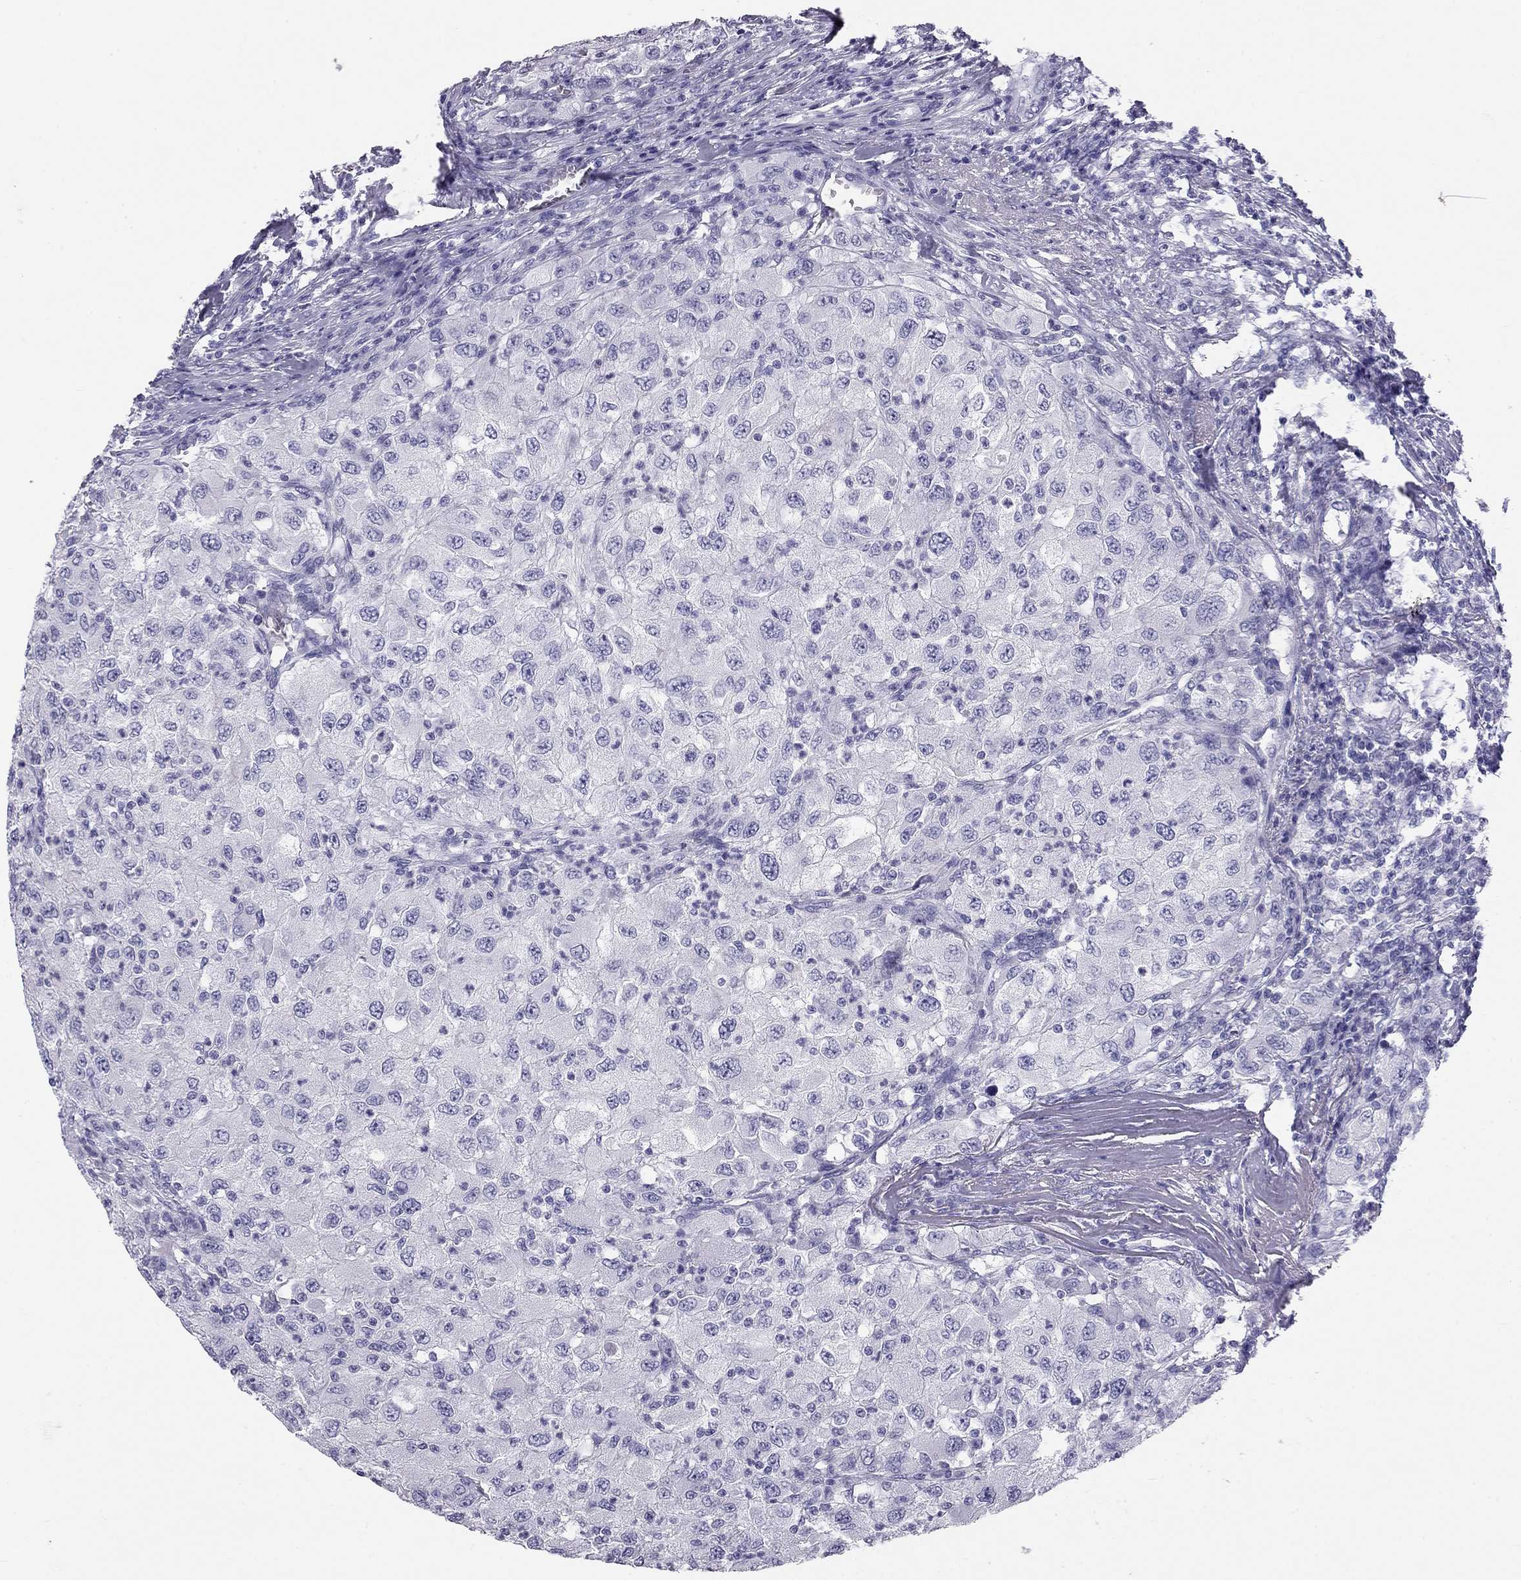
{"staining": {"intensity": "negative", "quantity": "none", "location": "none"}, "tissue": "renal cancer", "cell_type": "Tumor cells", "image_type": "cancer", "snomed": [{"axis": "morphology", "description": "Adenocarcinoma, NOS"}, {"axis": "topography", "description": "Kidney"}], "caption": "This is a image of IHC staining of adenocarcinoma (renal), which shows no staining in tumor cells. (DAB immunohistochemistry (IHC), high magnification).", "gene": "KLRG1", "patient": {"sex": "female", "age": 67}}